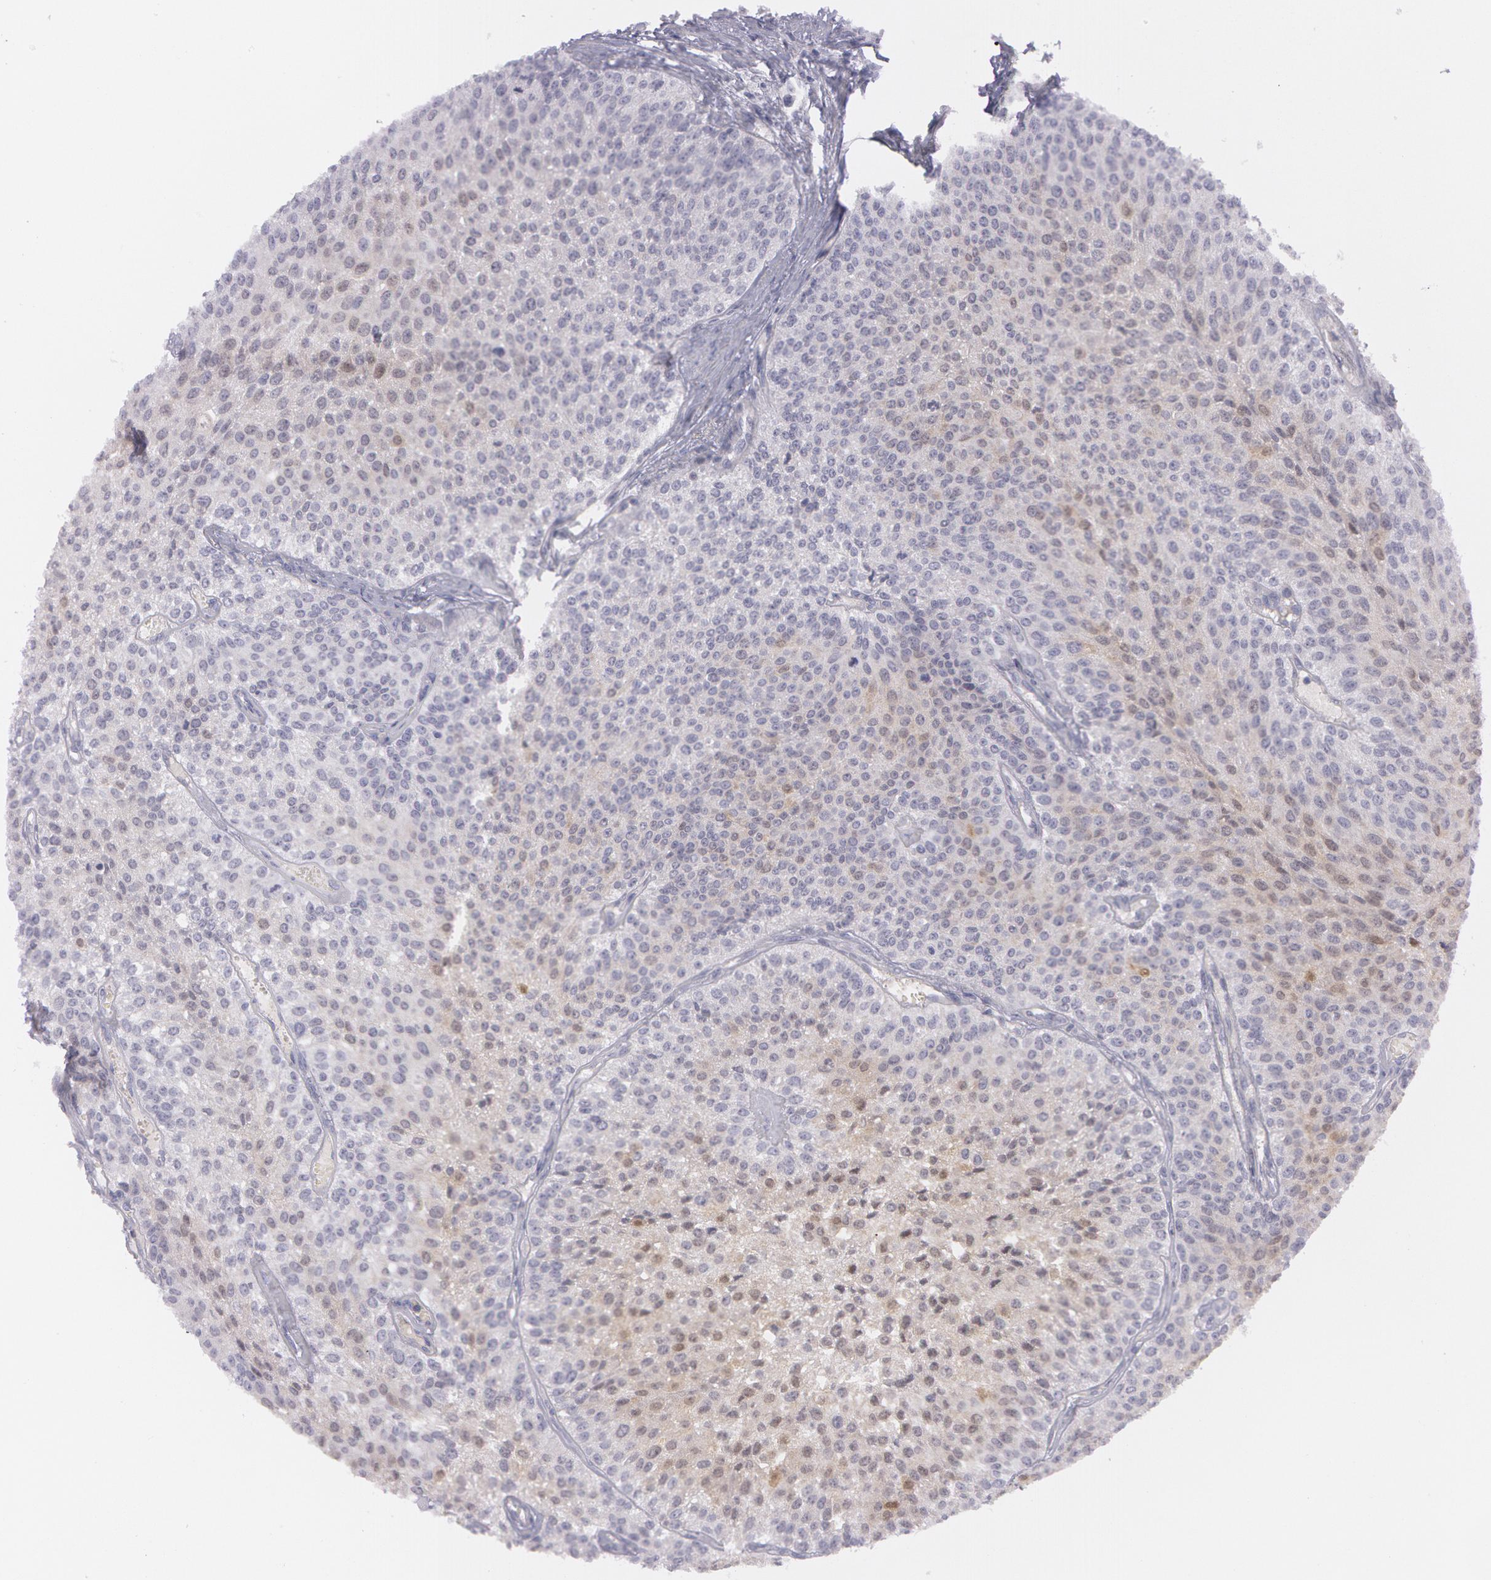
{"staining": {"intensity": "negative", "quantity": "none", "location": "none"}, "tissue": "urothelial cancer", "cell_type": "Tumor cells", "image_type": "cancer", "snomed": [{"axis": "morphology", "description": "Urothelial carcinoma, Low grade"}, {"axis": "topography", "description": "Urinary bladder"}], "caption": "Immunohistochemical staining of urothelial cancer displays no significant staining in tumor cells.", "gene": "IL1RN", "patient": {"sex": "female", "age": 73}}